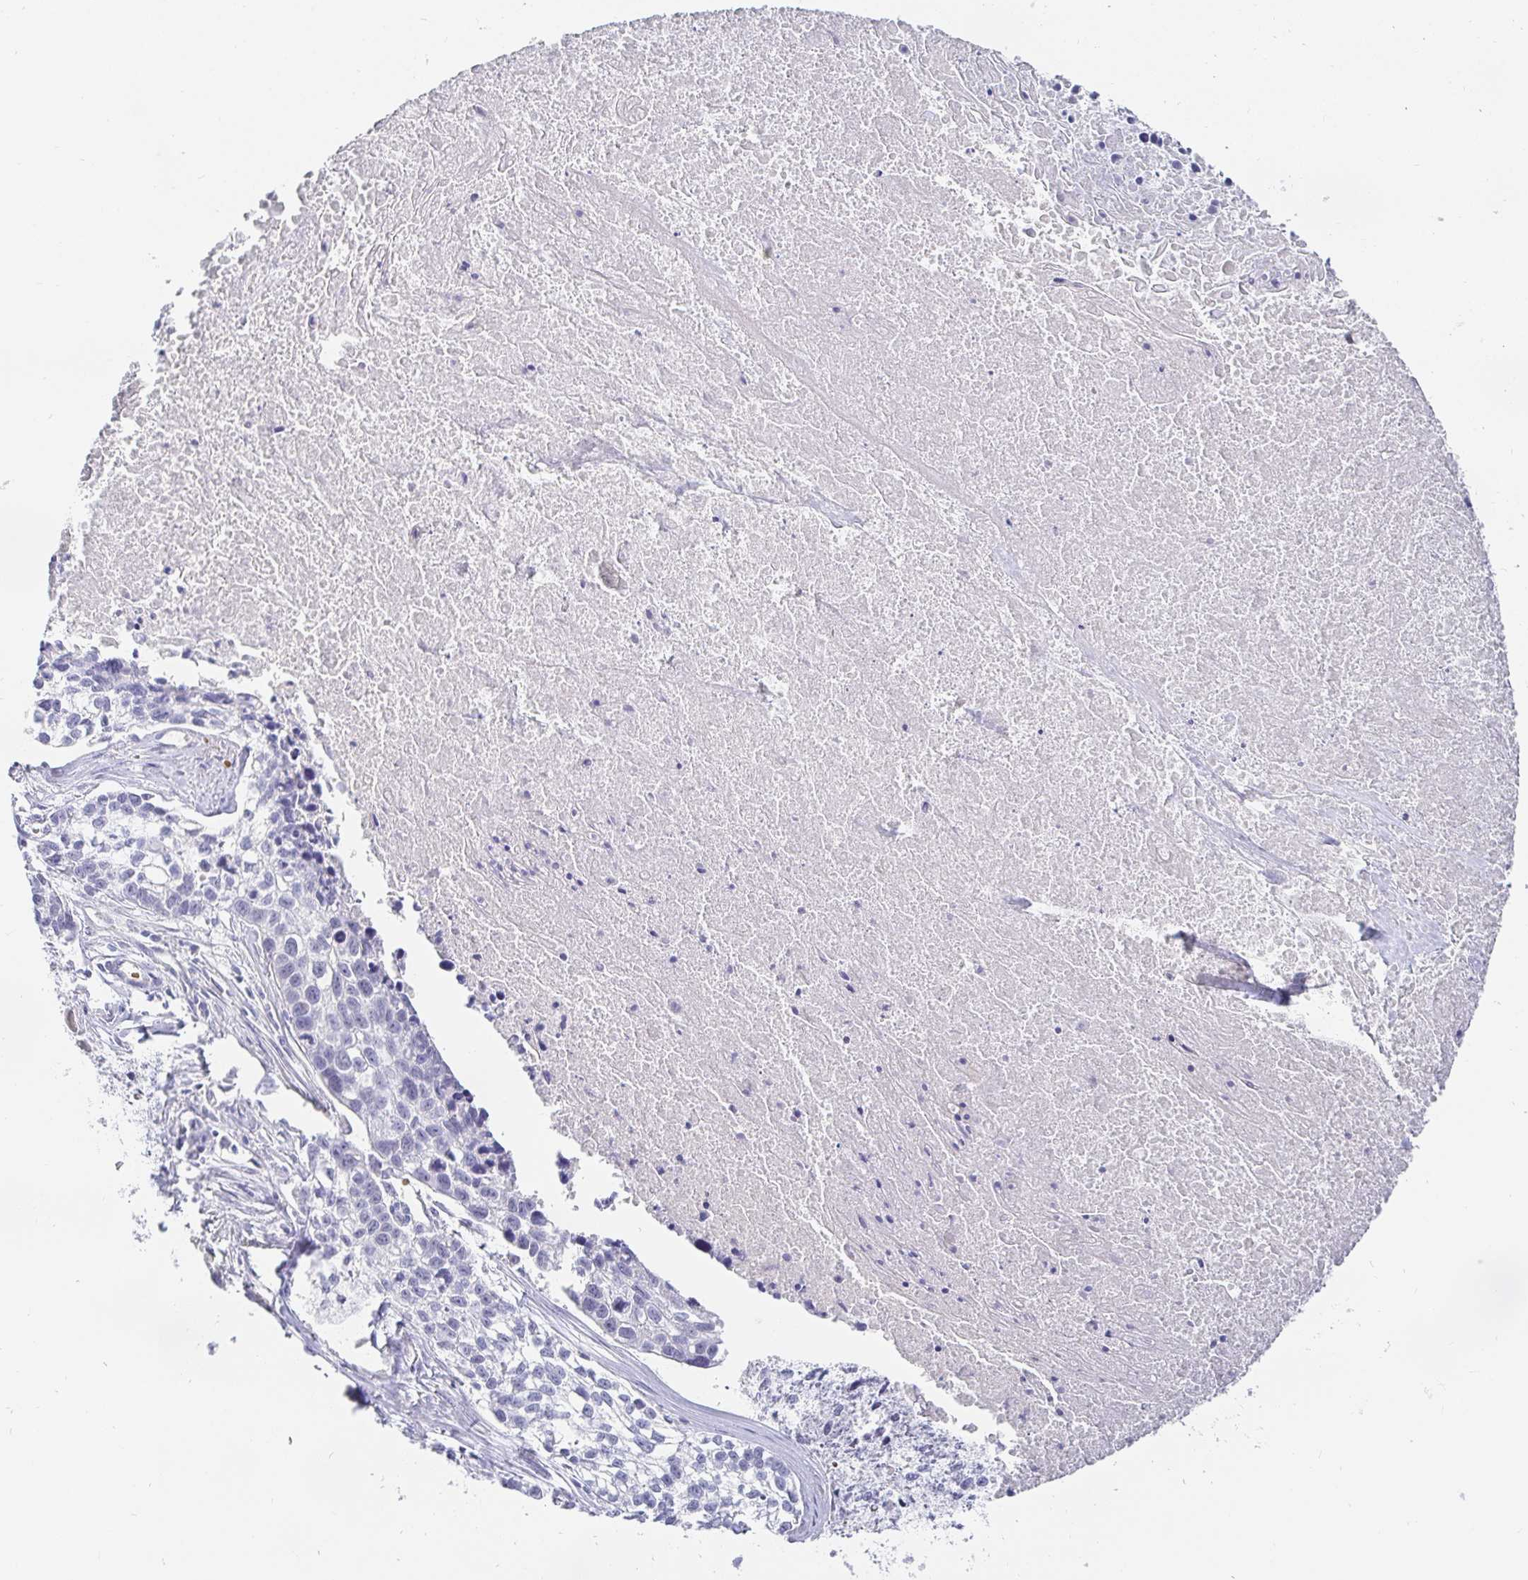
{"staining": {"intensity": "negative", "quantity": "none", "location": "none"}, "tissue": "lung cancer", "cell_type": "Tumor cells", "image_type": "cancer", "snomed": [{"axis": "morphology", "description": "Squamous cell carcinoma, NOS"}, {"axis": "topography", "description": "Lung"}], "caption": "Squamous cell carcinoma (lung) was stained to show a protein in brown. There is no significant positivity in tumor cells.", "gene": "FGF21", "patient": {"sex": "male", "age": 74}}